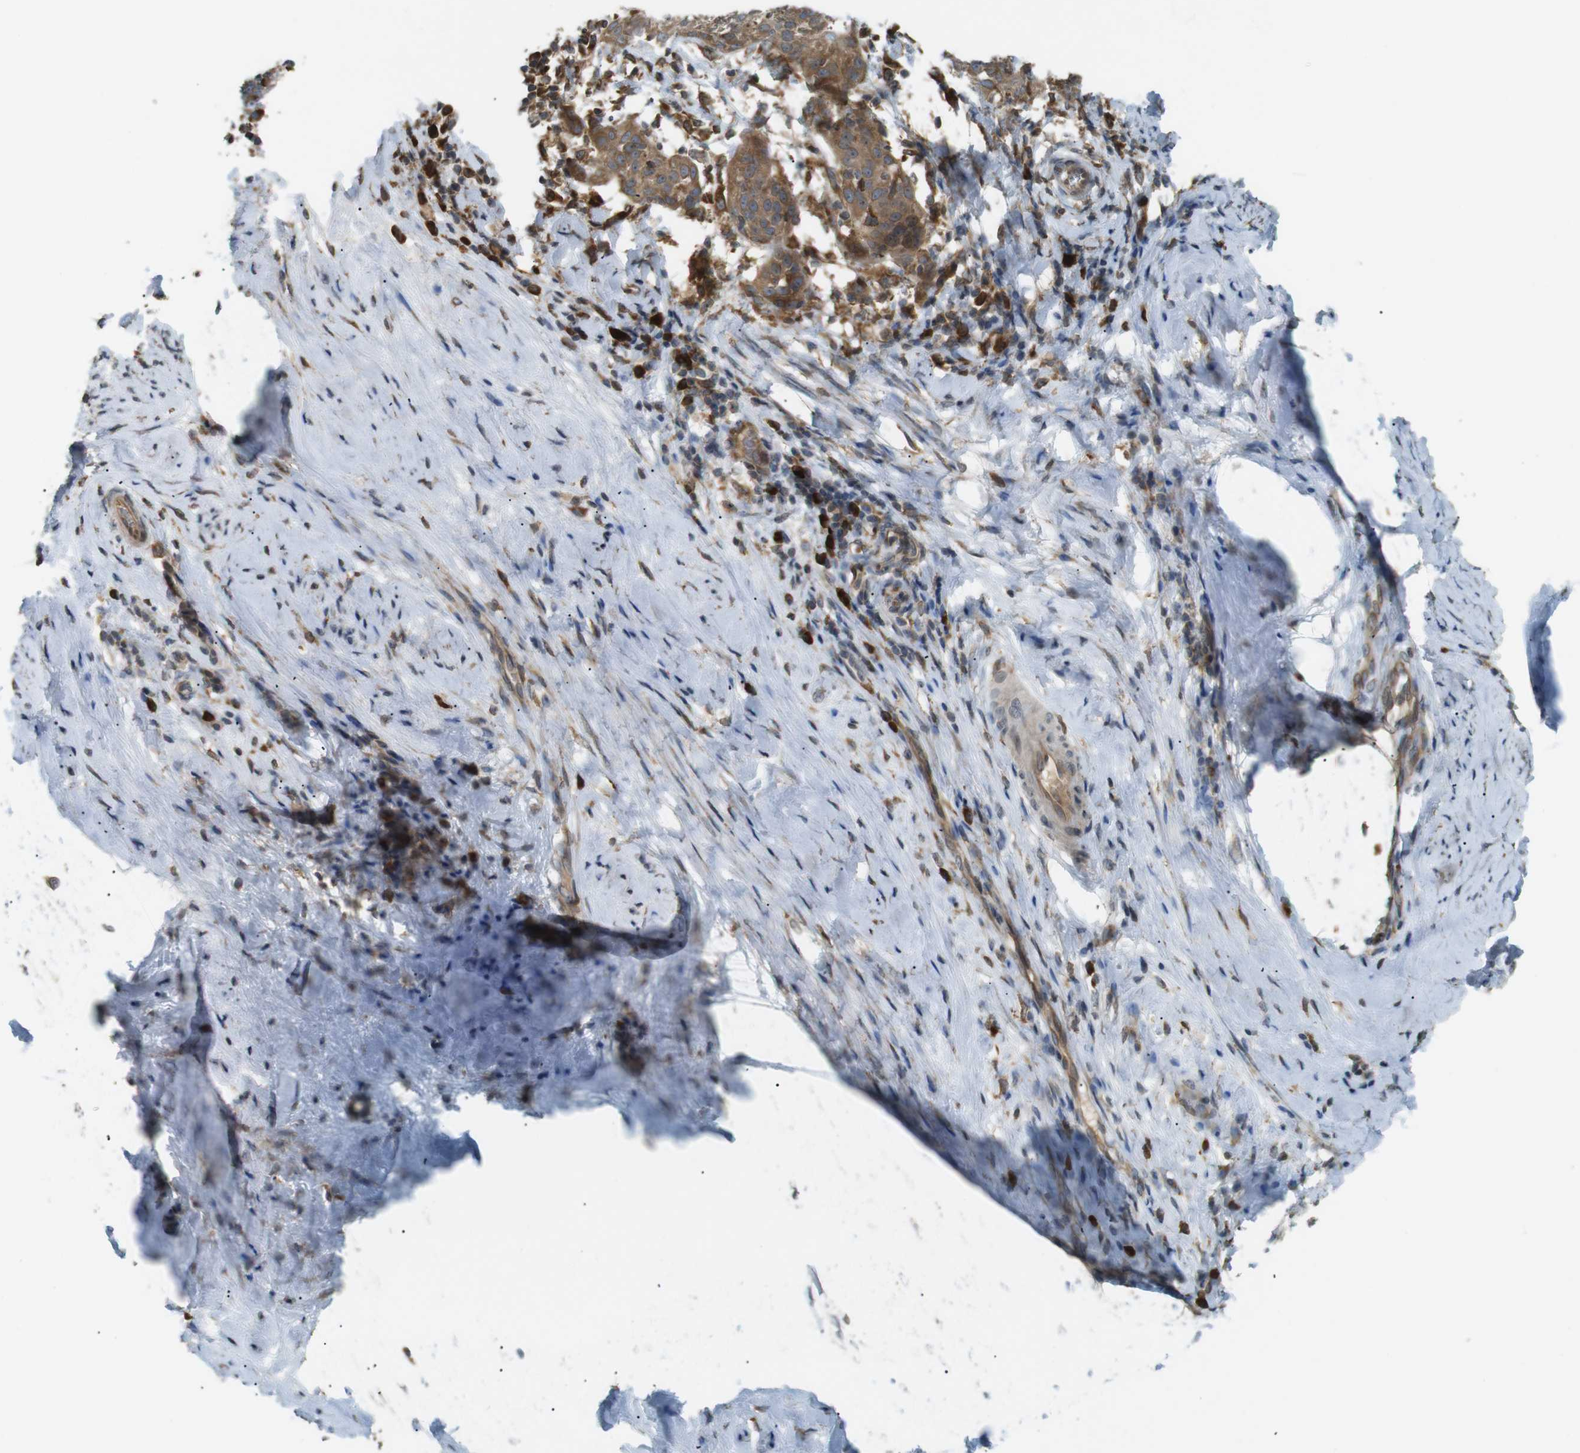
{"staining": {"intensity": "moderate", "quantity": ">75%", "location": "cytoplasmic/membranous"}, "tissue": "cervical cancer", "cell_type": "Tumor cells", "image_type": "cancer", "snomed": [{"axis": "morphology", "description": "Squamous cell carcinoma, NOS"}, {"axis": "topography", "description": "Cervix"}], "caption": "Tumor cells show medium levels of moderate cytoplasmic/membranous staining in approximately >75% of cells in human squamous cell carcinoma (cervical).", "gene": "TMED4", "patient": {"sex": "female", "age": 51}}